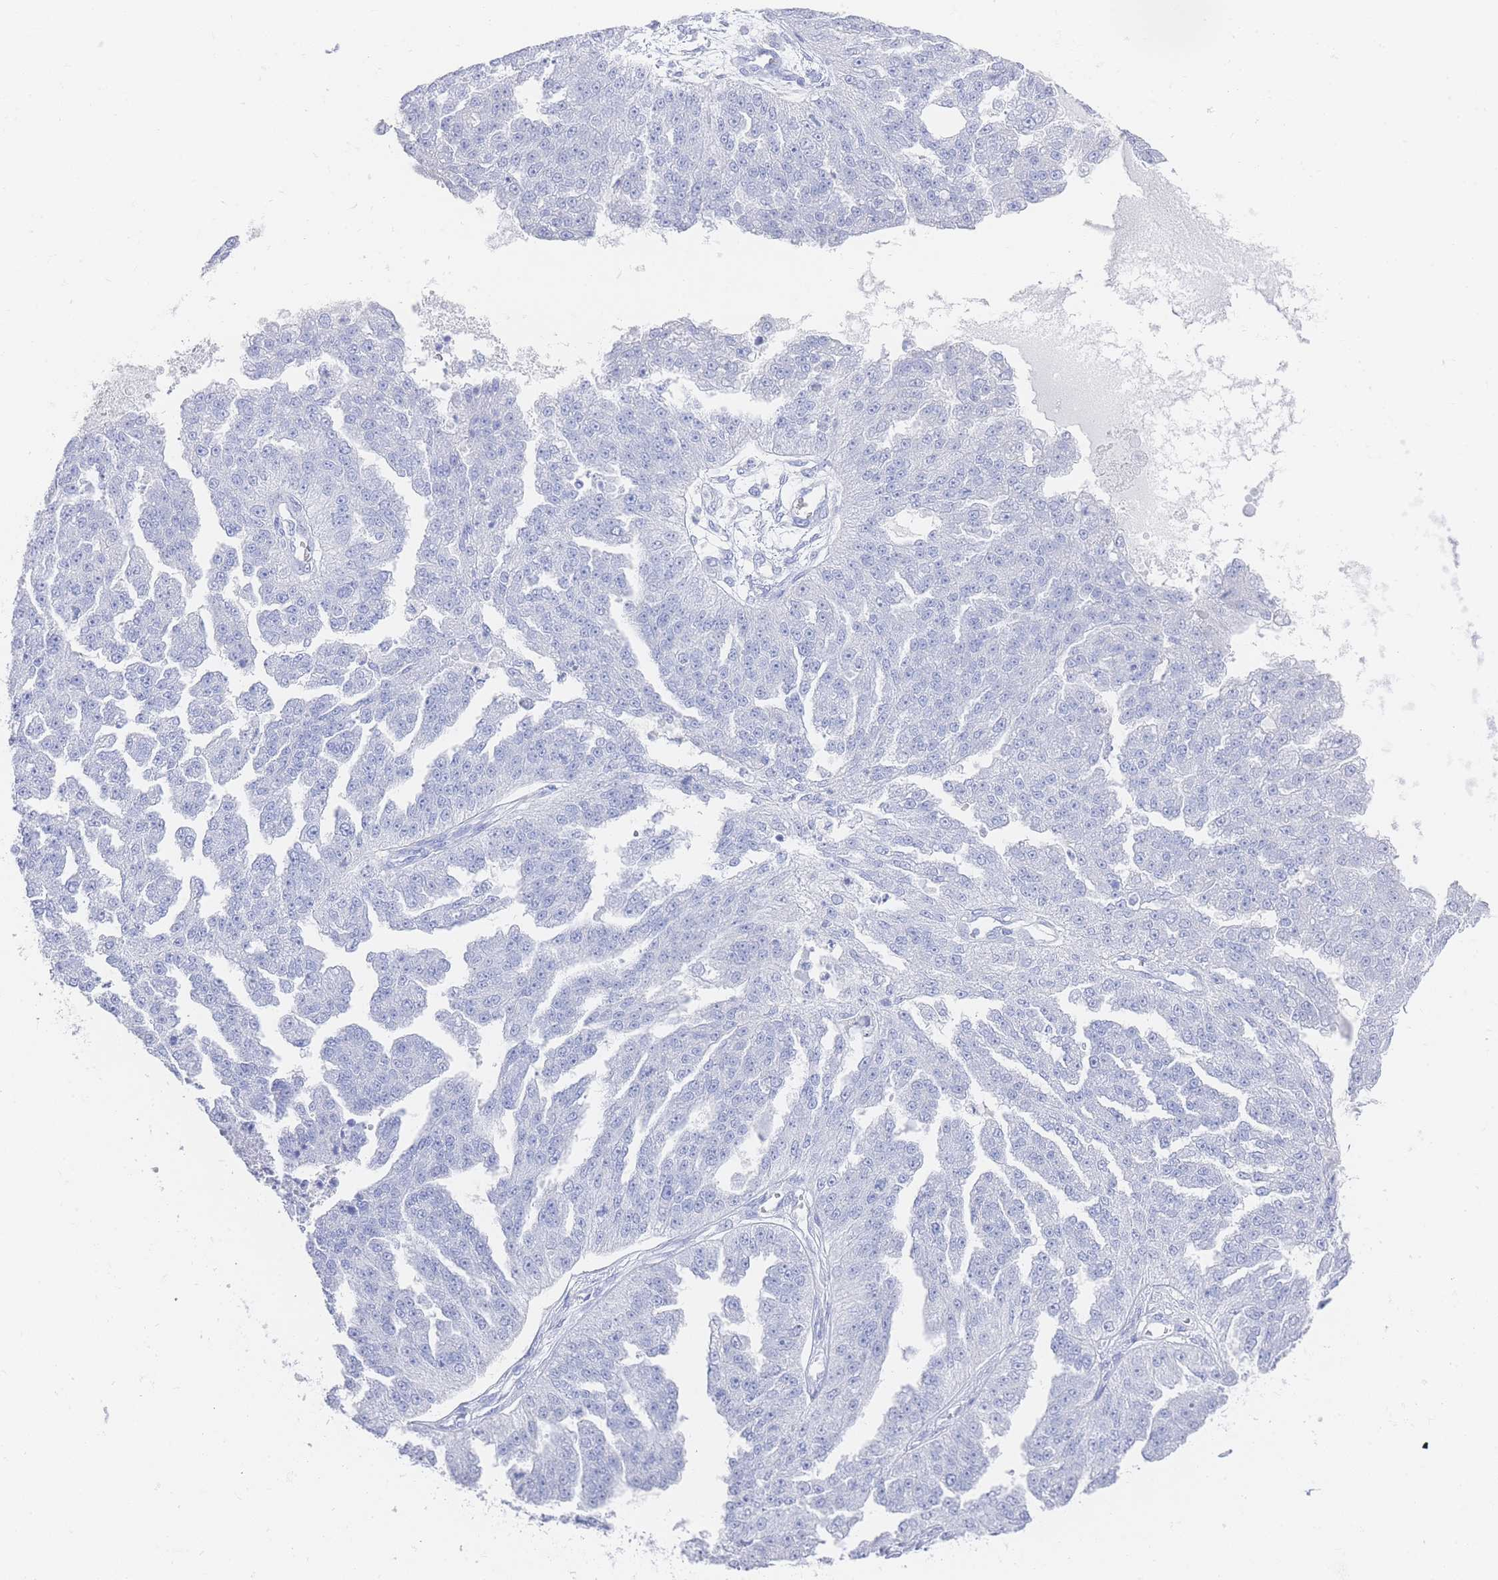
{"staining": {"intensity": "negative", "quantity": "none", "location": "none"}, "tissue": "ovarian cancer", "cell_type": "Tumor cells", "image_type": "cancer", "snomed": [{"axis": "morphology", "description": "Cystadenocarcinoma, serous, NOS"}, {"axis": "topography", "description": "Ovary"}], "caption": "This is an immunohistochemistry (IHC) micrograph of human ovarian serous cystadenocarcinoma. There is no expression in tumor cells.", "gene": "LRRC37A", "patient": {"sex": "female", "age": 58}}